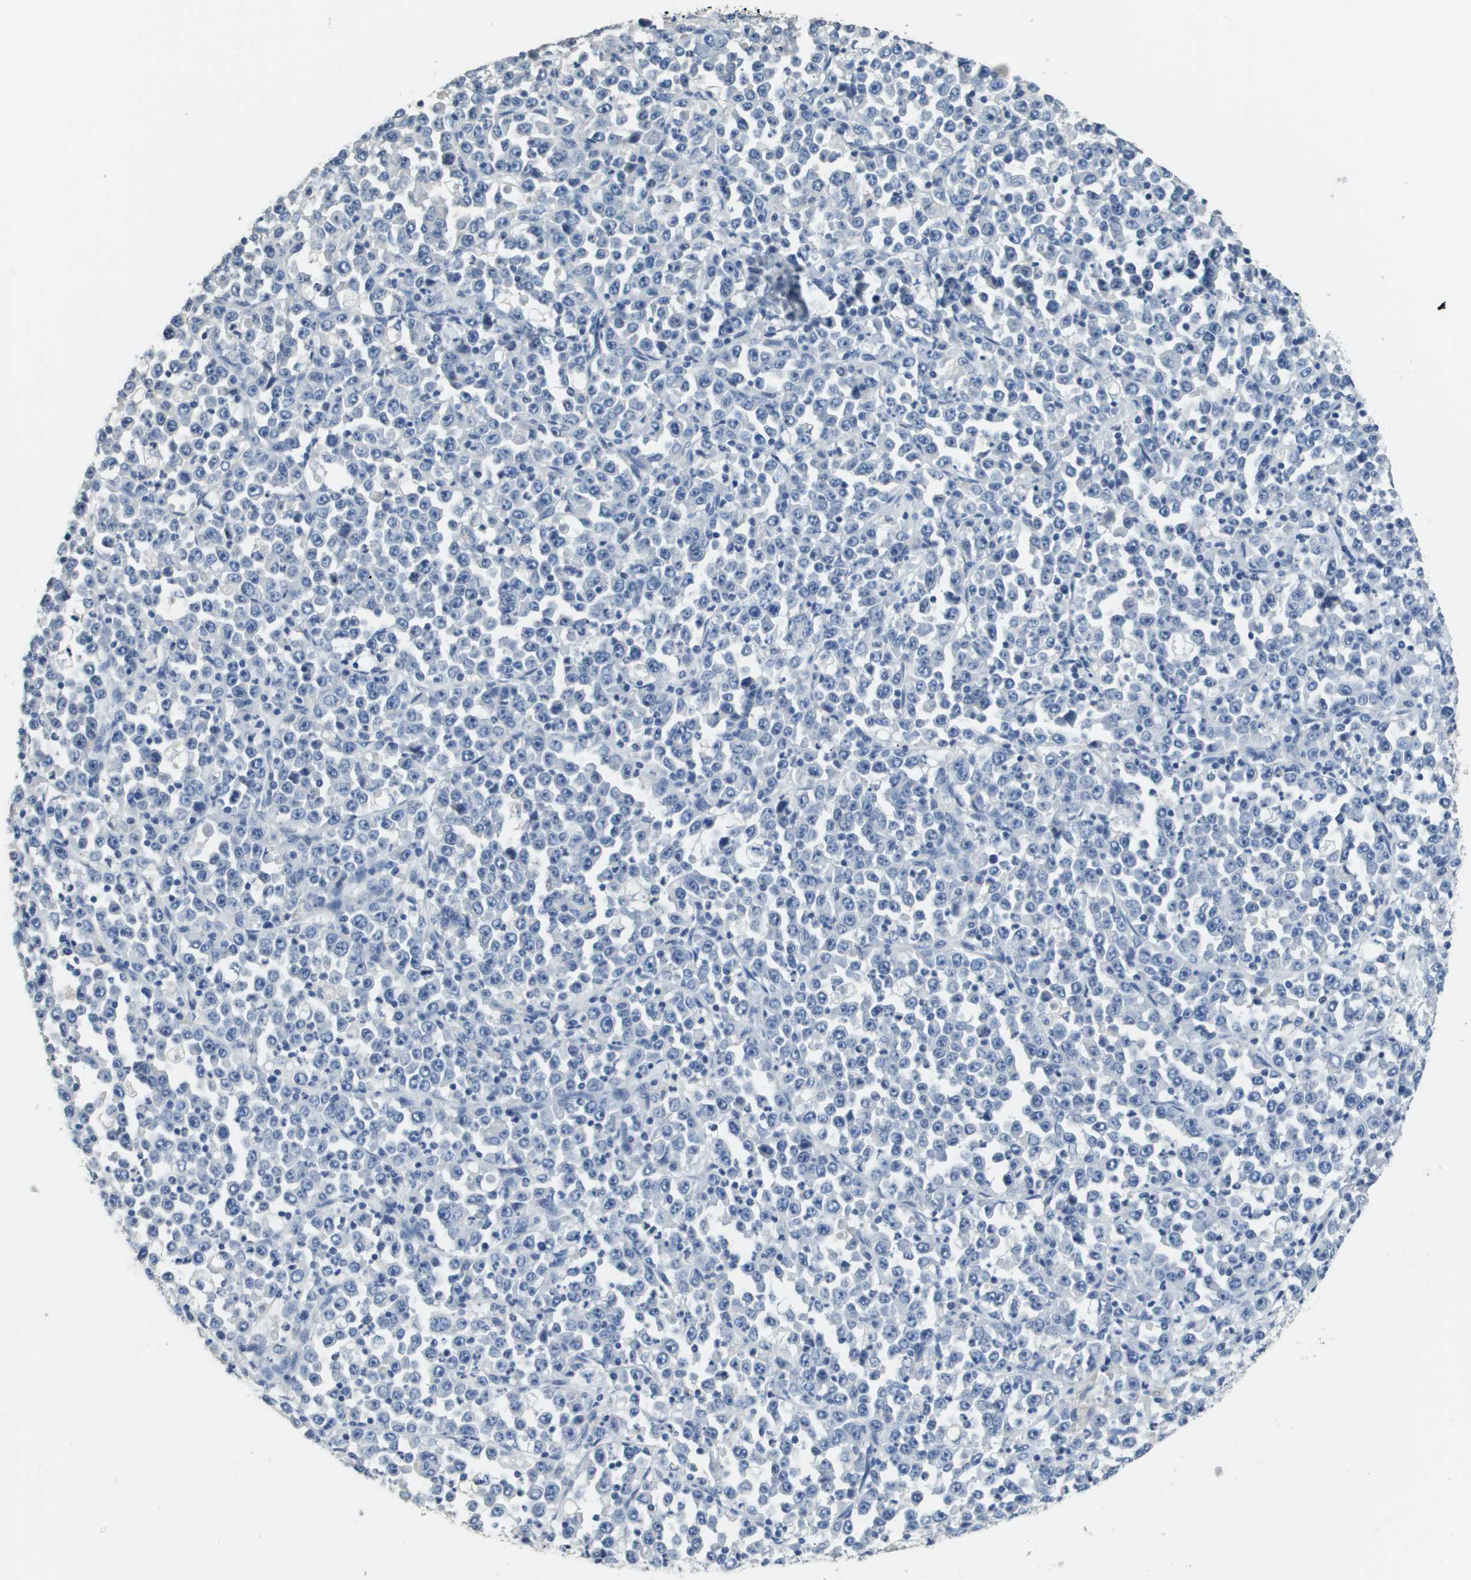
{"staining": {"intensity": "negative", "quantity": "none", "location": "none"}, "tissue": "stomach cancer", "cell_type": "Tumor cells", "image_type": "cancer", "snomed": [{"axis": "morphology", "description": "Normal tissue, NOS"}, {"axis": "morphology", "description": "Adenocarcinoma, NOS"}, {"axis": "topography", "description": "Stomach, upper"}, {"axis": "topography", "description": "Stomach"}], "caption": "Photomicrograph shows no protein staining in tumor cells of stomach cancer (adenocarcinoma) tissue.", "gene": "MT3", "patient": {"sex": "male", "age": 59}}